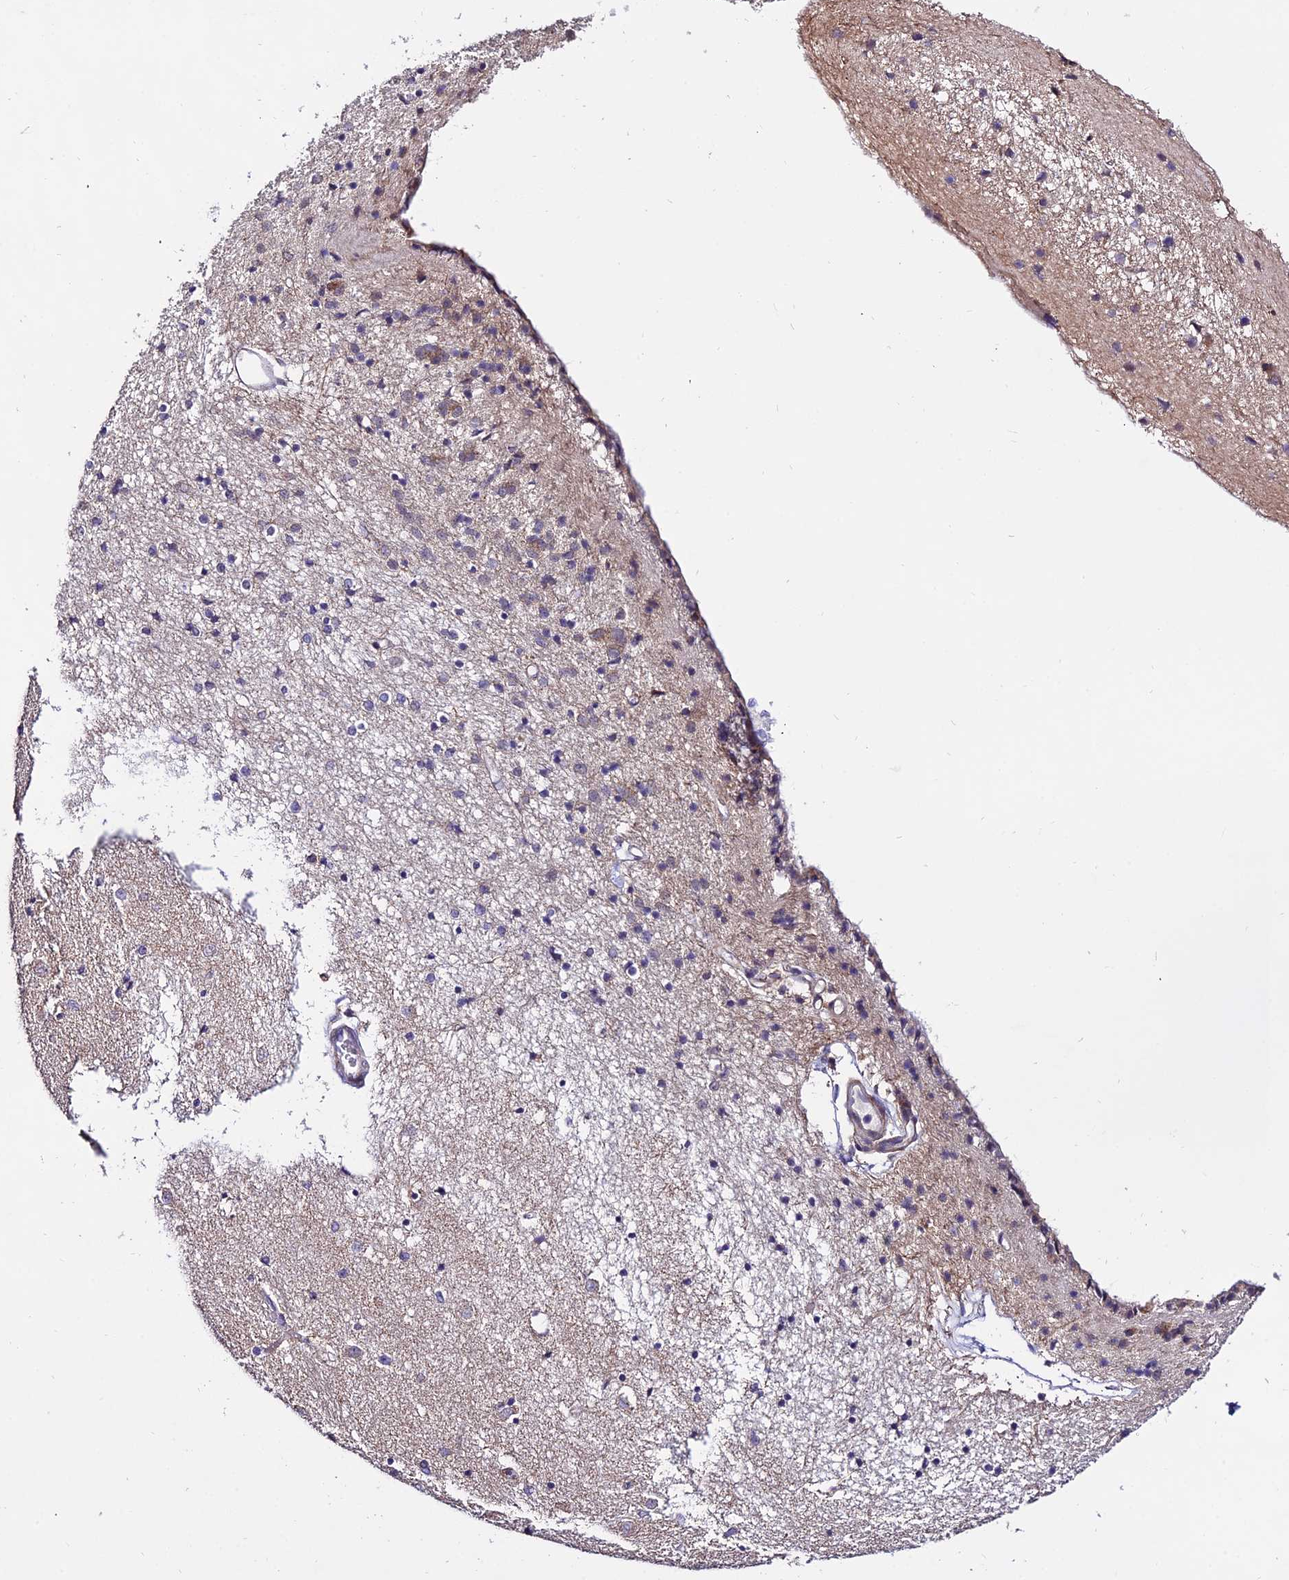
{"staining": {"intensity": "negative", "quantity": "none", "location": "none"}, "tissue": "caudate", "cell_type": "Glial cells", "image_type": "normal", "snomed": [{"axis": "morphology", "description": "Normal tissue, NOS"}, {"axis": "topography", "description": "Lateral ventricle wall"}], "caption": "There is no significant positivity in glial cells of caudate. The staining was performed using DAB (3,3'-diaminobenzidine) to visualize the protein expression in brown, while the nuclei were stained in blue with hematoxylin (Magnification: 20x).", "gene": "WDR5B", "patient": {"sex": "female", "age": 54}}